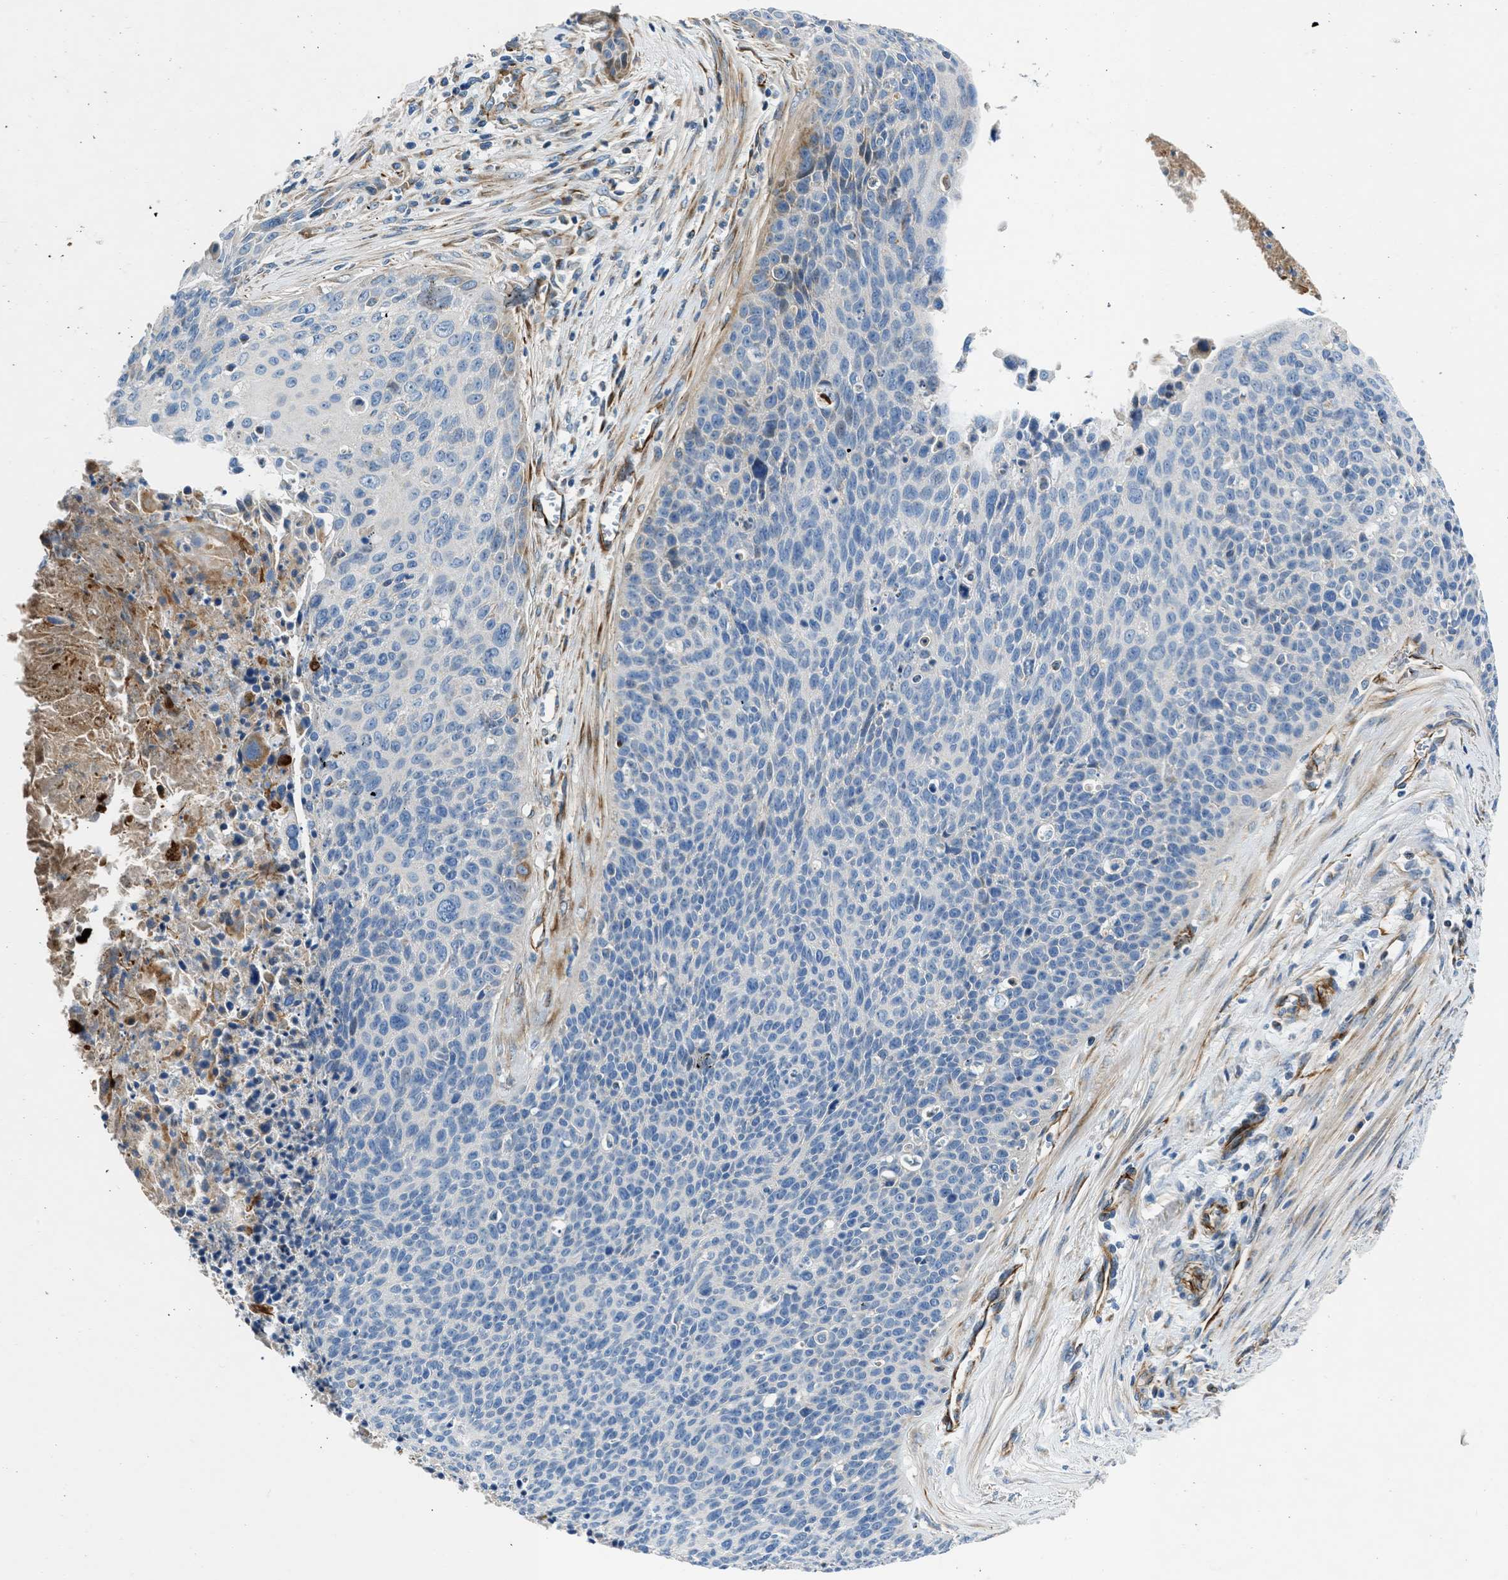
{"staining": {"intensity": "negative", "quantity": "none", "location": "none"}, "tissue": "cervical cancer", "cell_type": "Tumor cells", "image_type": "cancer", "snomed": [{"axis": "morphology", "description": "Squamous cell carcinoma, NOS"}, {"axis": "topography", "description": "Cervix"}], "caption": "Cervical squamous cell carcinoma stained for a protein using IHC reveals no positivity tumor cells.", "gene": "ULK4", "patient": {"sex": "female", "age": 55}}